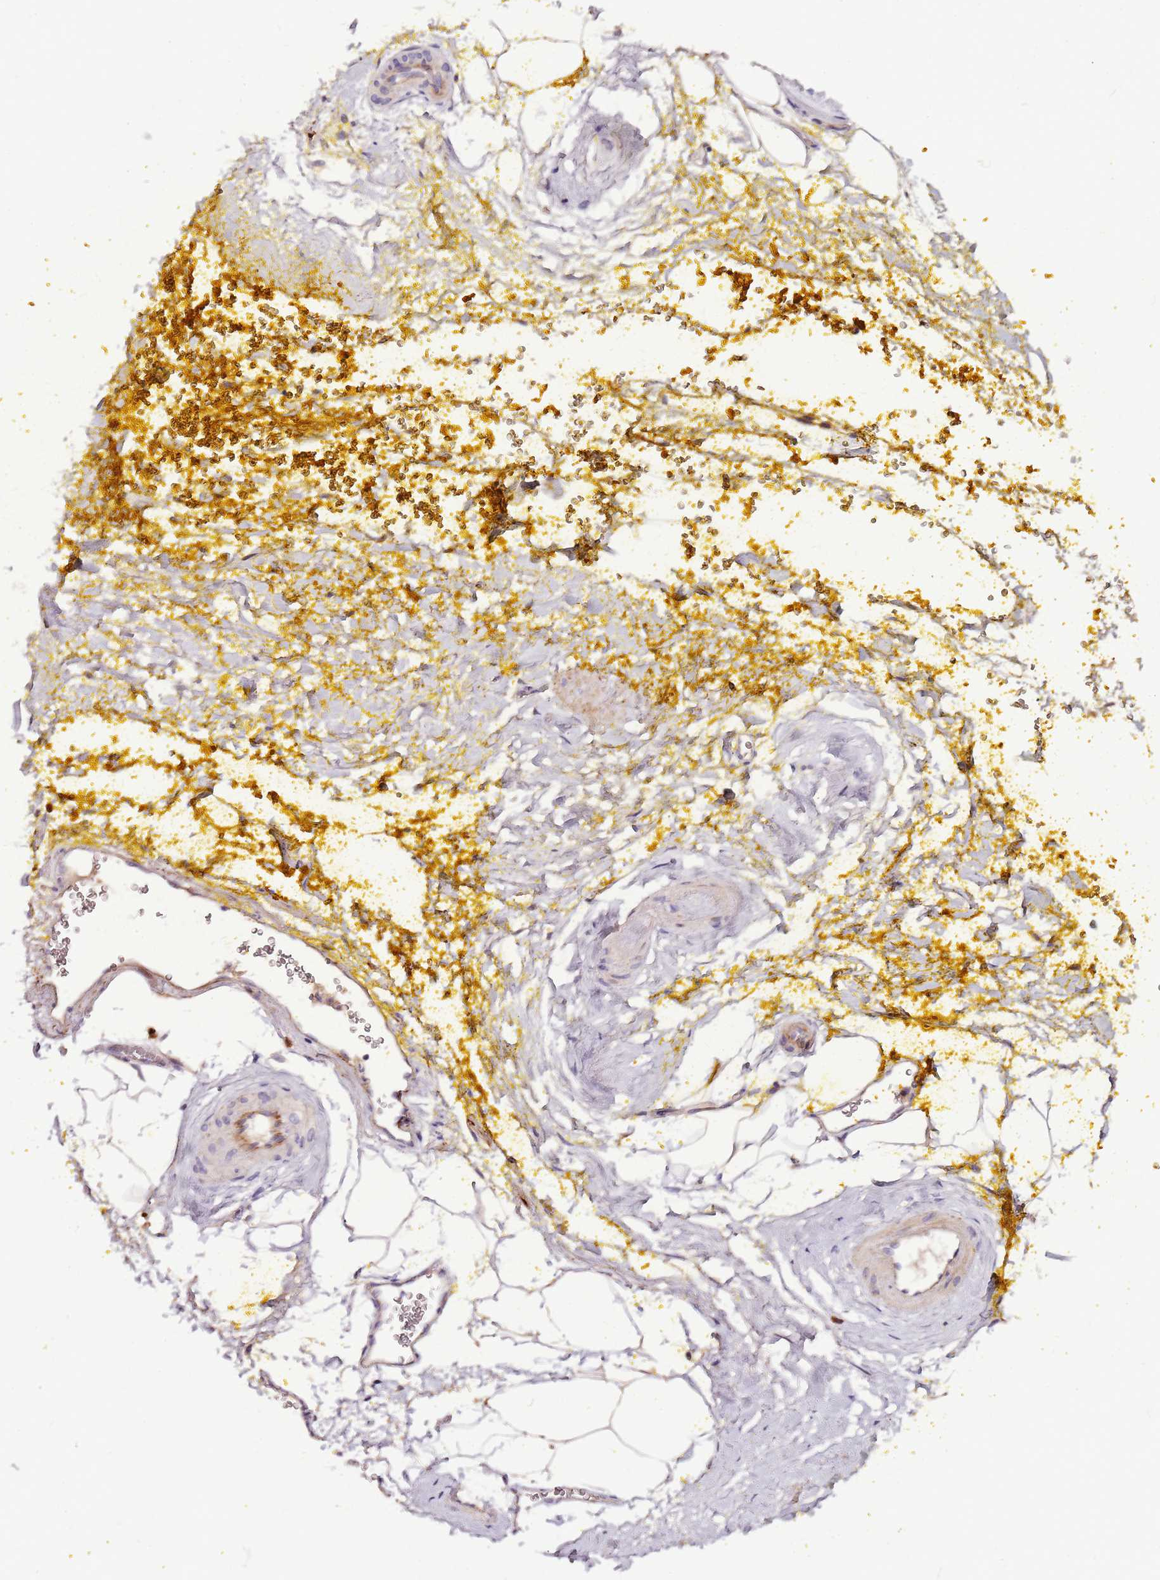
{"staining": {"intensity": "weak", "quantity": "<25%", "location": "cytoplasmic/membranous,nuclear"}, "tissue": "adipose tissue", "cell_type": "Adipocytes", "image_type": "normal", "snomed": [{"axis": "morphology", "description": "Normal tissue, NOS"}, {"axis": "morphology", "description": "Adenocarcinoma, Low grade"}, {"axis": "topography", "description": "Prostate"}, {"axis": "topography", "description": "Peripheral nerve tissue"}], "caption": "DAB immunohistochemical staining of unremarkable adipose tissue displays no significant positivity in adipocytes. (DAB immunohistochemistry (IHC) with hematoxylin counter stain).", "gene": "NKX2", "patient": {"sex": "male", "age": 63}}